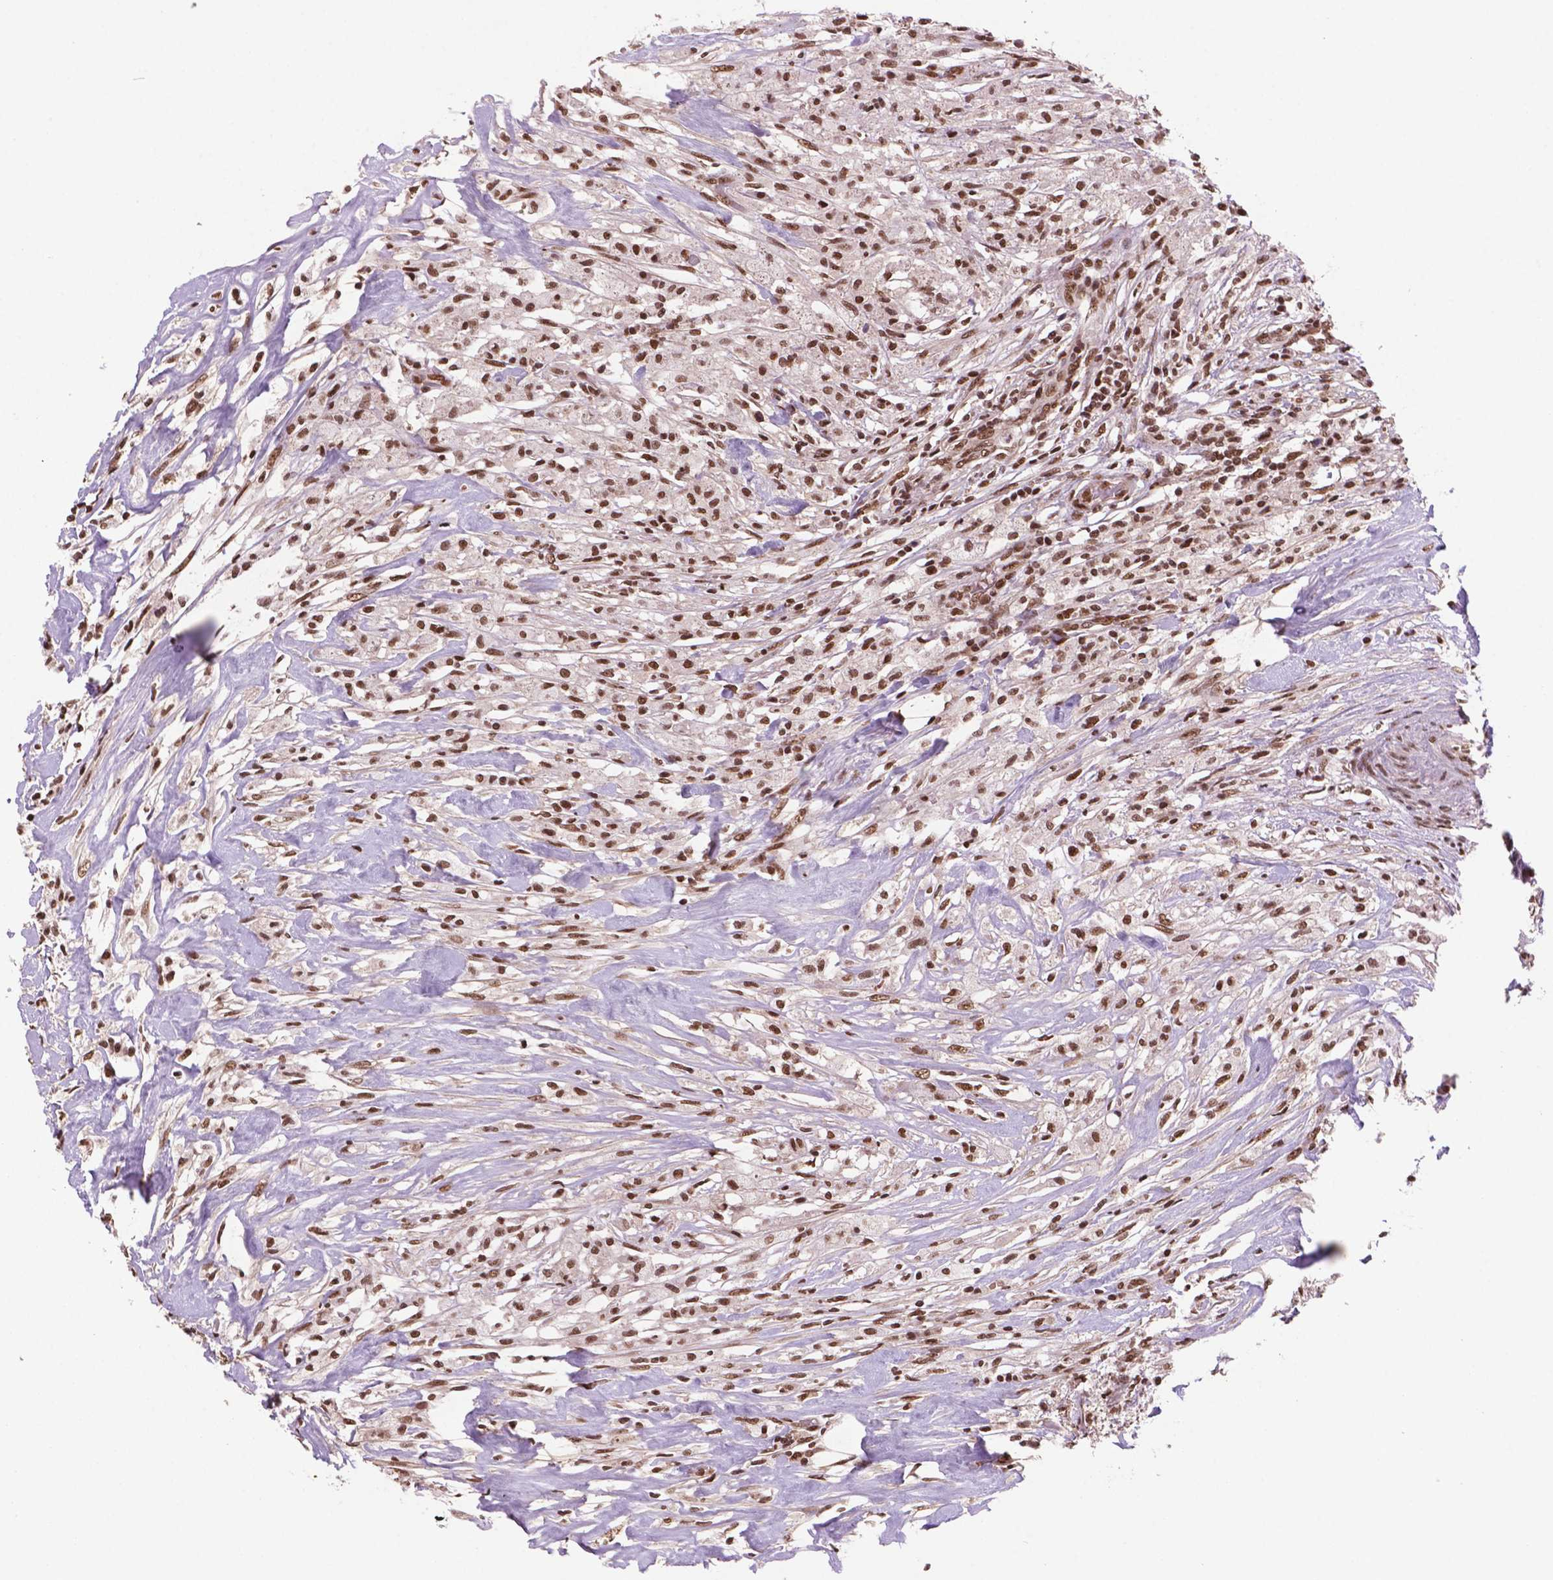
{"staining": {"intensity": "strong", "quantity": ">75%", "location": "nuclear"}, "tissue": "testis cancer", "cell_type": "Tumor cells", "image_type": "cancer", "snomed": [{"axis": "morphology", "description": "Necrosis, NOS"}, {"axis": "morphology", "description": "Carcinoma, Embryonal, NOS"}, {"axis": "topography", "description": "Testis"}], "caption": "This histopathology image displays immunohistochemistry staining of human testis cancer (embryonal carcinoma), with high strong nuclear expression in approximately >75% of tumor cells.", "gene": "SIRT6", "patient": {"sex": "male", "age": 19}}